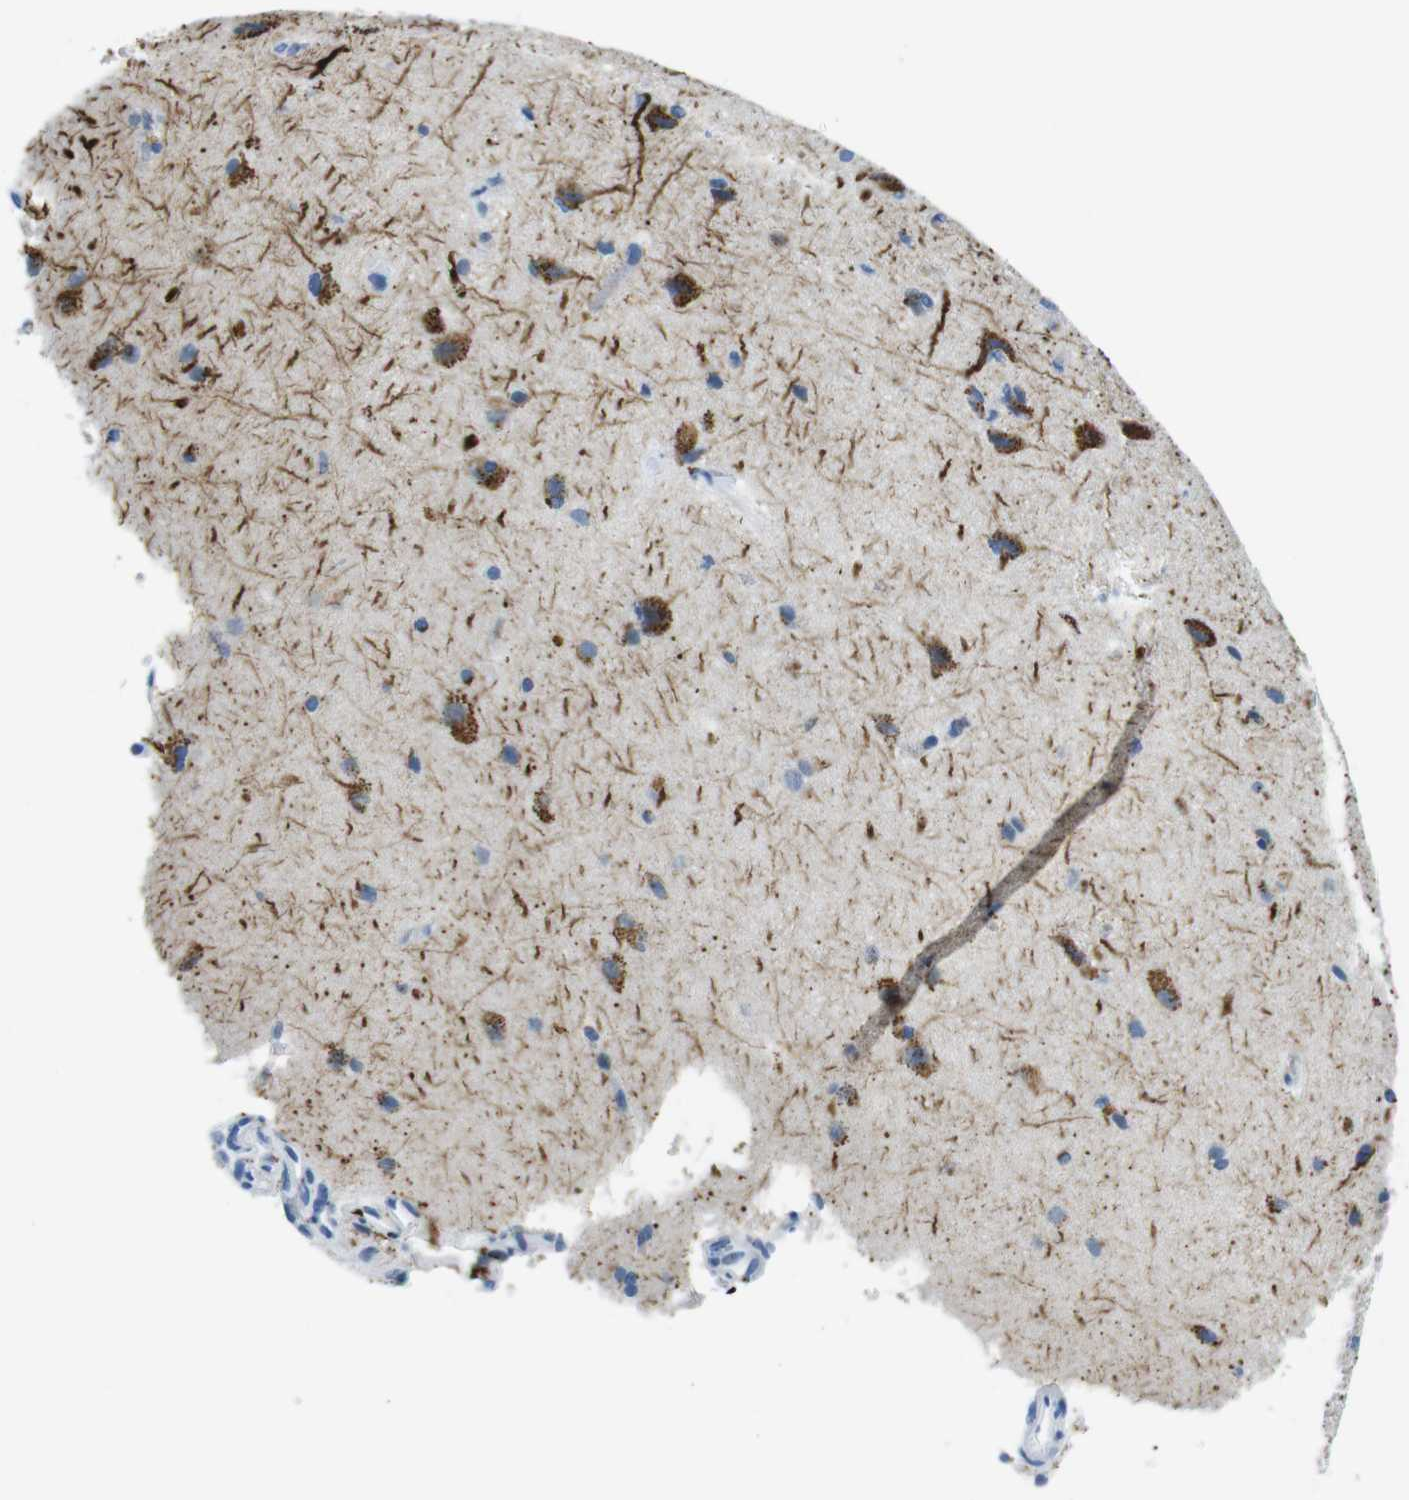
{"staining": {"intensity": "negative", "quantity": "none", "location": "none"}, "tissue": "cerebral cortex", "cell_type": "Endothelial cells", "image_type": "normal", "snomed": [{"axis": "morphology", "description": "Normal tissue, NOS"}, {"axis": "topography", "description": "Cerebral cortex"}], "caption": "IHC histopathology image of unremarkable cerebral cortex: human cerebral cortex stained with DAB reveals no significant protein staining in endothelial cells. (DAB IHC, high magnification).", "gene": "TFAP2C", "patient": {"sex": "male", "age": 62}}